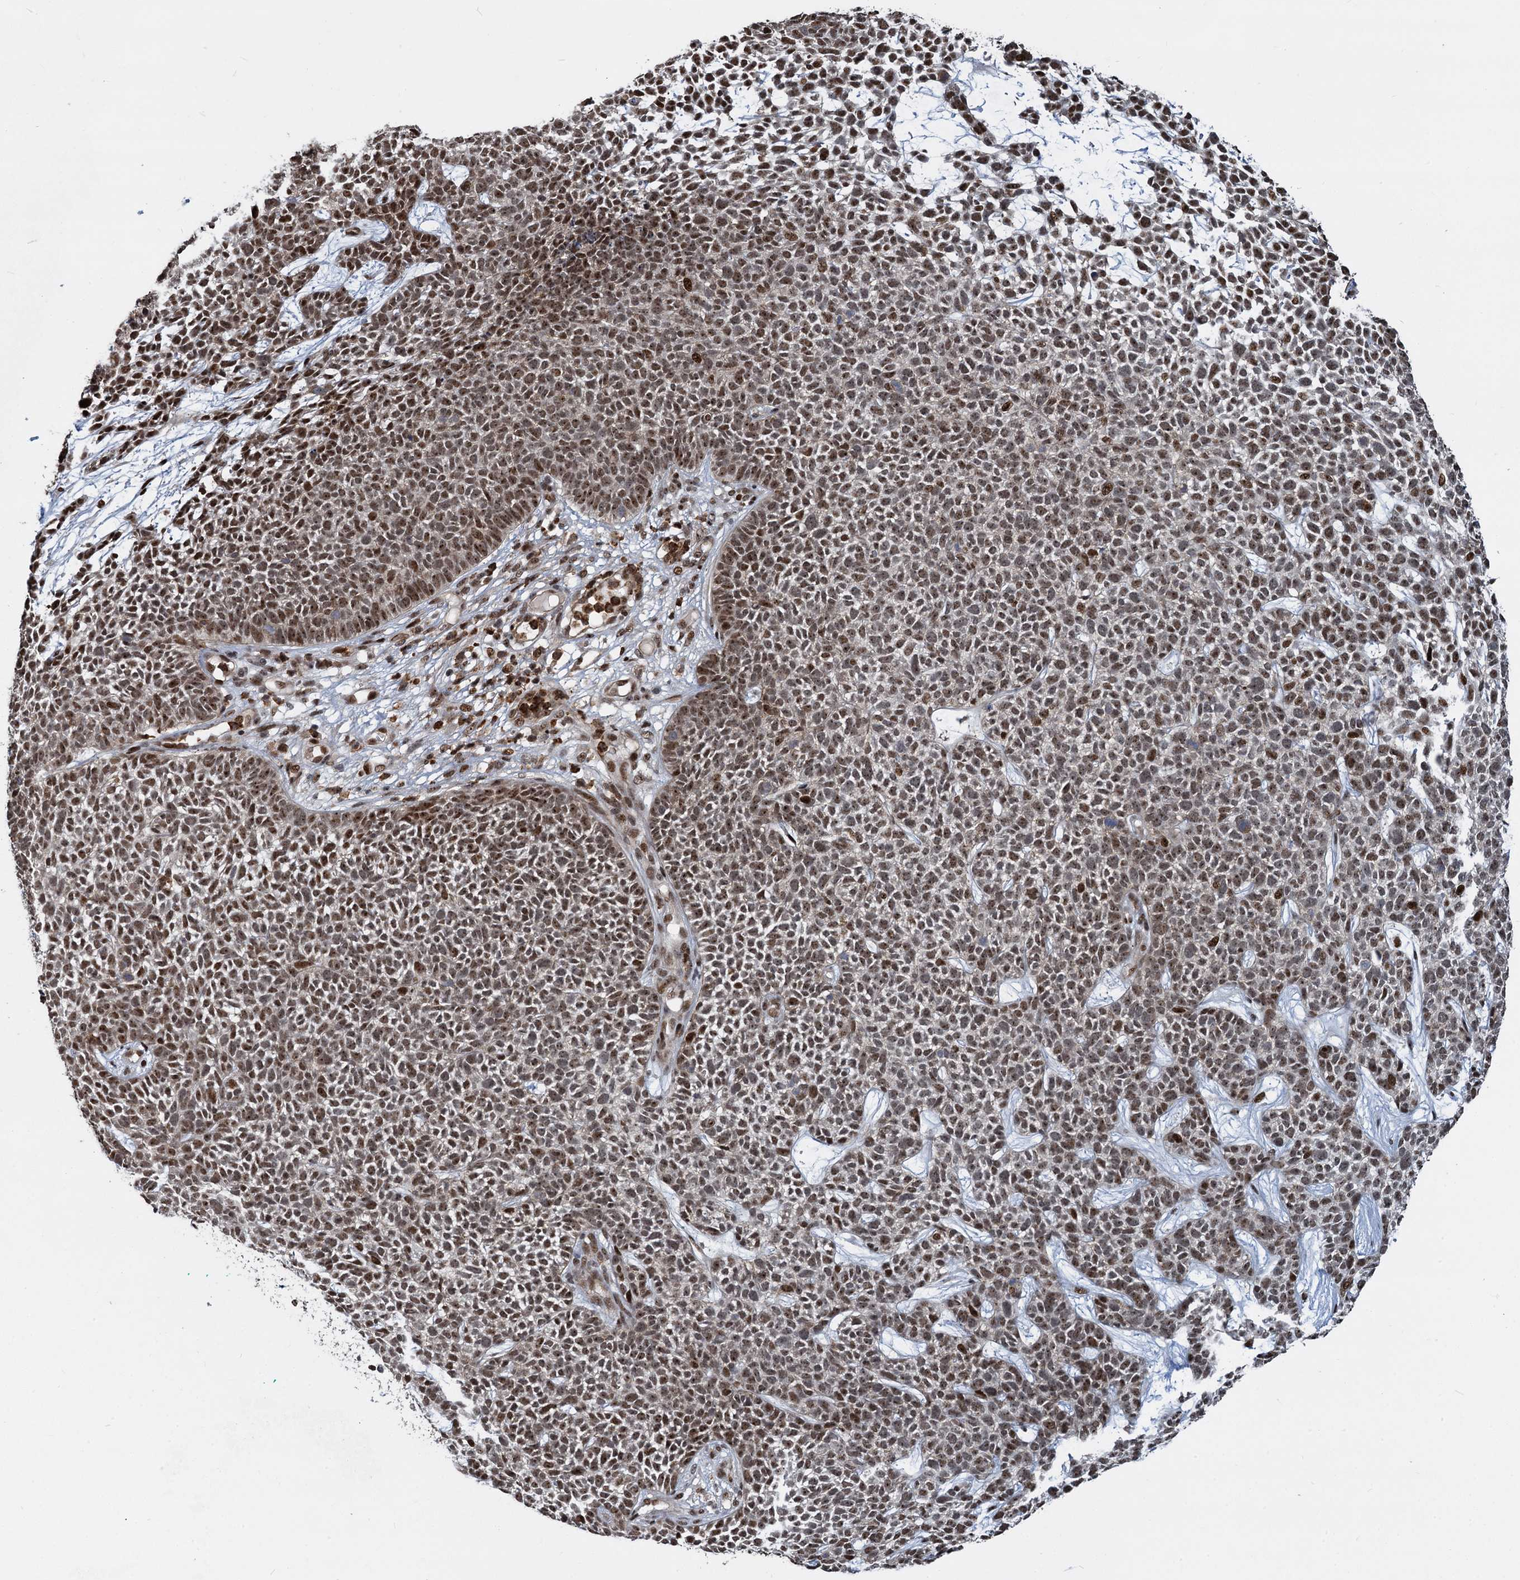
{"staining": {"intensity": "moderate", "quantity": ">75%", "location": "nuclear"}, "tissue": "skin cancer", "cell_type": "Tumor cells", "image_type": "cancer", "snomed": [{"axis": "morphology", "description": "Basal cell carcinoma"}, {"axis": "topography", "description": "Skin"}], "caption": "The image shows staining of skin cancer, revealing moderate nuclear protein positivity (brown color) within tumor cells.", "gene": "ANKRD49", "patient": {"sex": "female", "age": 84}}